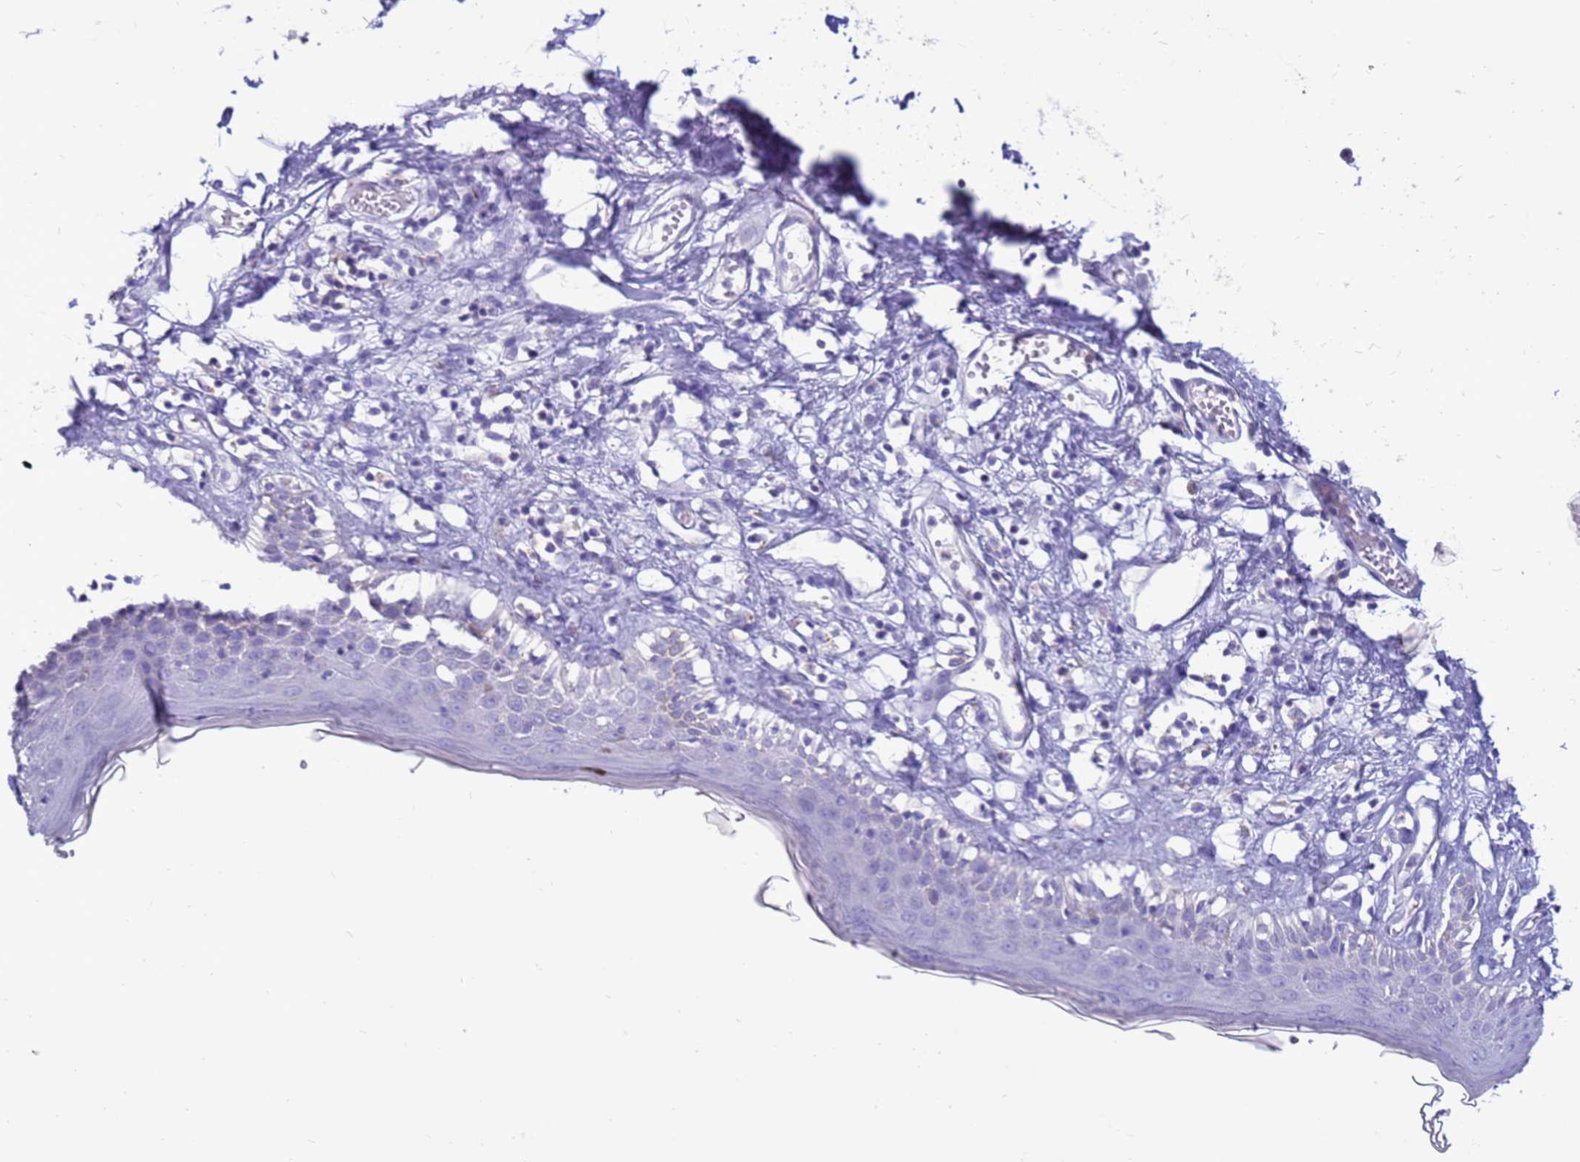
{"staining": {"intensity": "negative", "quantity": "none", "location": "none"}, "tissue": "skin", "cell_type": "Epidermal cells", "image_type": "normal", "snomed": [{"axis": "morphology", "description": "Normal tissue, NOS"}, {"axis": "topography", "description": "Adipose tissue"}, {"axis": "topography", "description": "Vascular tissue"}, {"axis": "topography", "description": "Vulva"}, {"axis": "topography", "description": "Peripheral nerve tissue"}], "caption": "A high-resolution histopathology image shows immunohistochemistry (IHC) staining of unremarkable skin, which shows no significant staining in epidermal cells. Nuclei are stained in blue.", "gene": "PDE10A", "patient": {"sex": "female", "age": 86}}